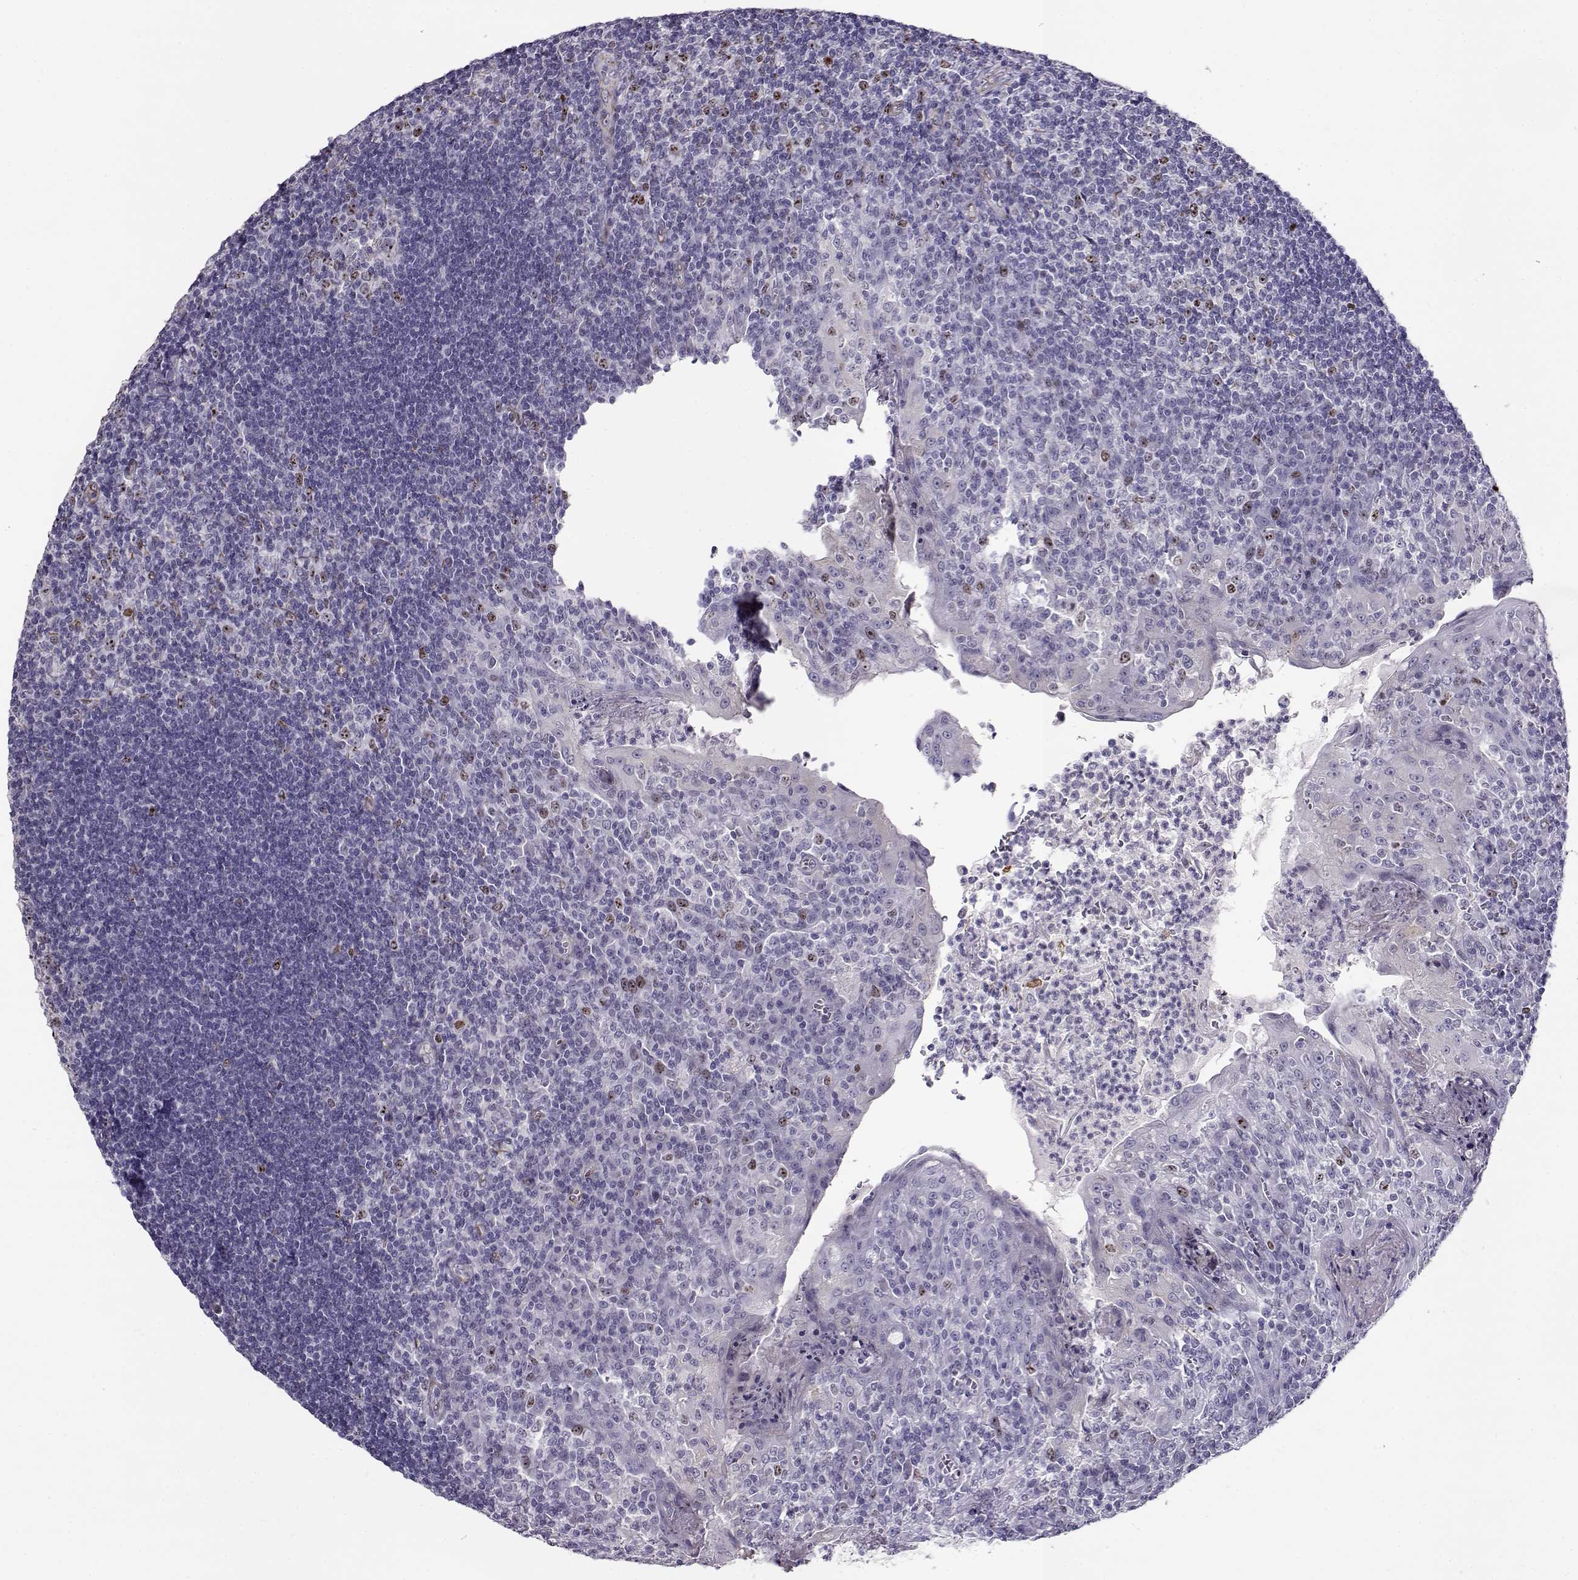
{"staining": {"intensity": "moderate", "quantity": "<25%", "location": "nuclear"}, "tissue": "tonsil", "cell_type": "Germinal center cells", "image_type": "normal", "snomed": [{"axis": "morphology", "description": "Normal tissue, NOS"}, {"axis": "topography", "description": "Tonsil"}], "caption": "A brown stain highlights moderate nuclear expression of a protein in germinal center cells of unremarkable tonsil. The staining was performed using DAB to visualize the protein expression in brown, while the nuclei were stained in blue with hematoxylin (Magnification: 20x).", "gene": "NPW", "patient": {"sex": "female", "age": 12}}